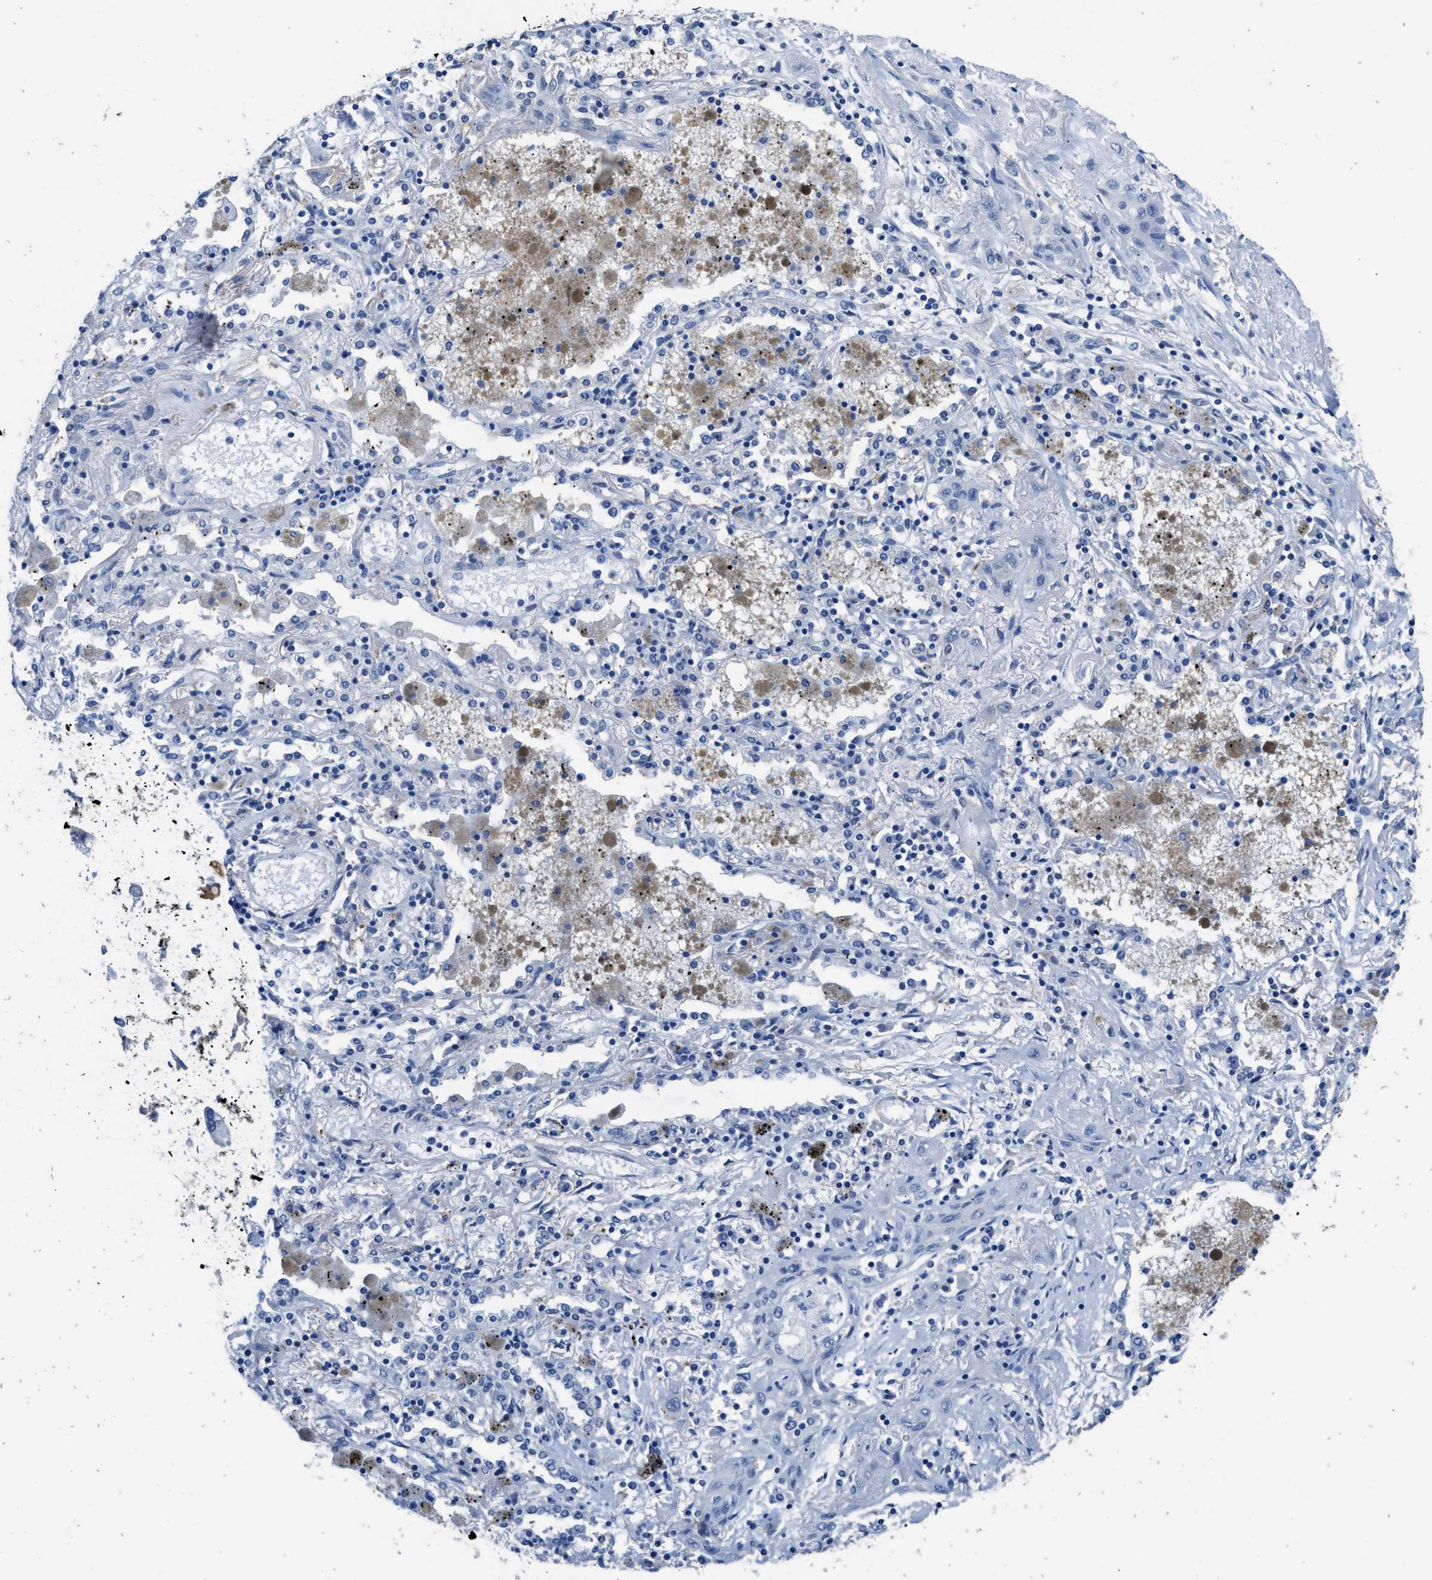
{"staining": {"intensity": "negative", "quantity": "none", "location": "none"}, "tissue": "lung cancer", "cell_type": "Tumor cells", "image_type": "cancer", "snomed": [{"axis": "morphology", "description": "Squamous cell carcinoma, NOS"}, {"axis": "topography", "description": "Lung"}], "caption": "High power microscopy histopathology image of an immunohistochemistry histopathology image of squamous cell carcinoma (lung), revealing no significant positivity in tumor cells. (Immunohistochemistry, brightfield microscopy, high magnification).", "gene": "ZSWIM5", "patient": {"sex": "female", "age": 47}}